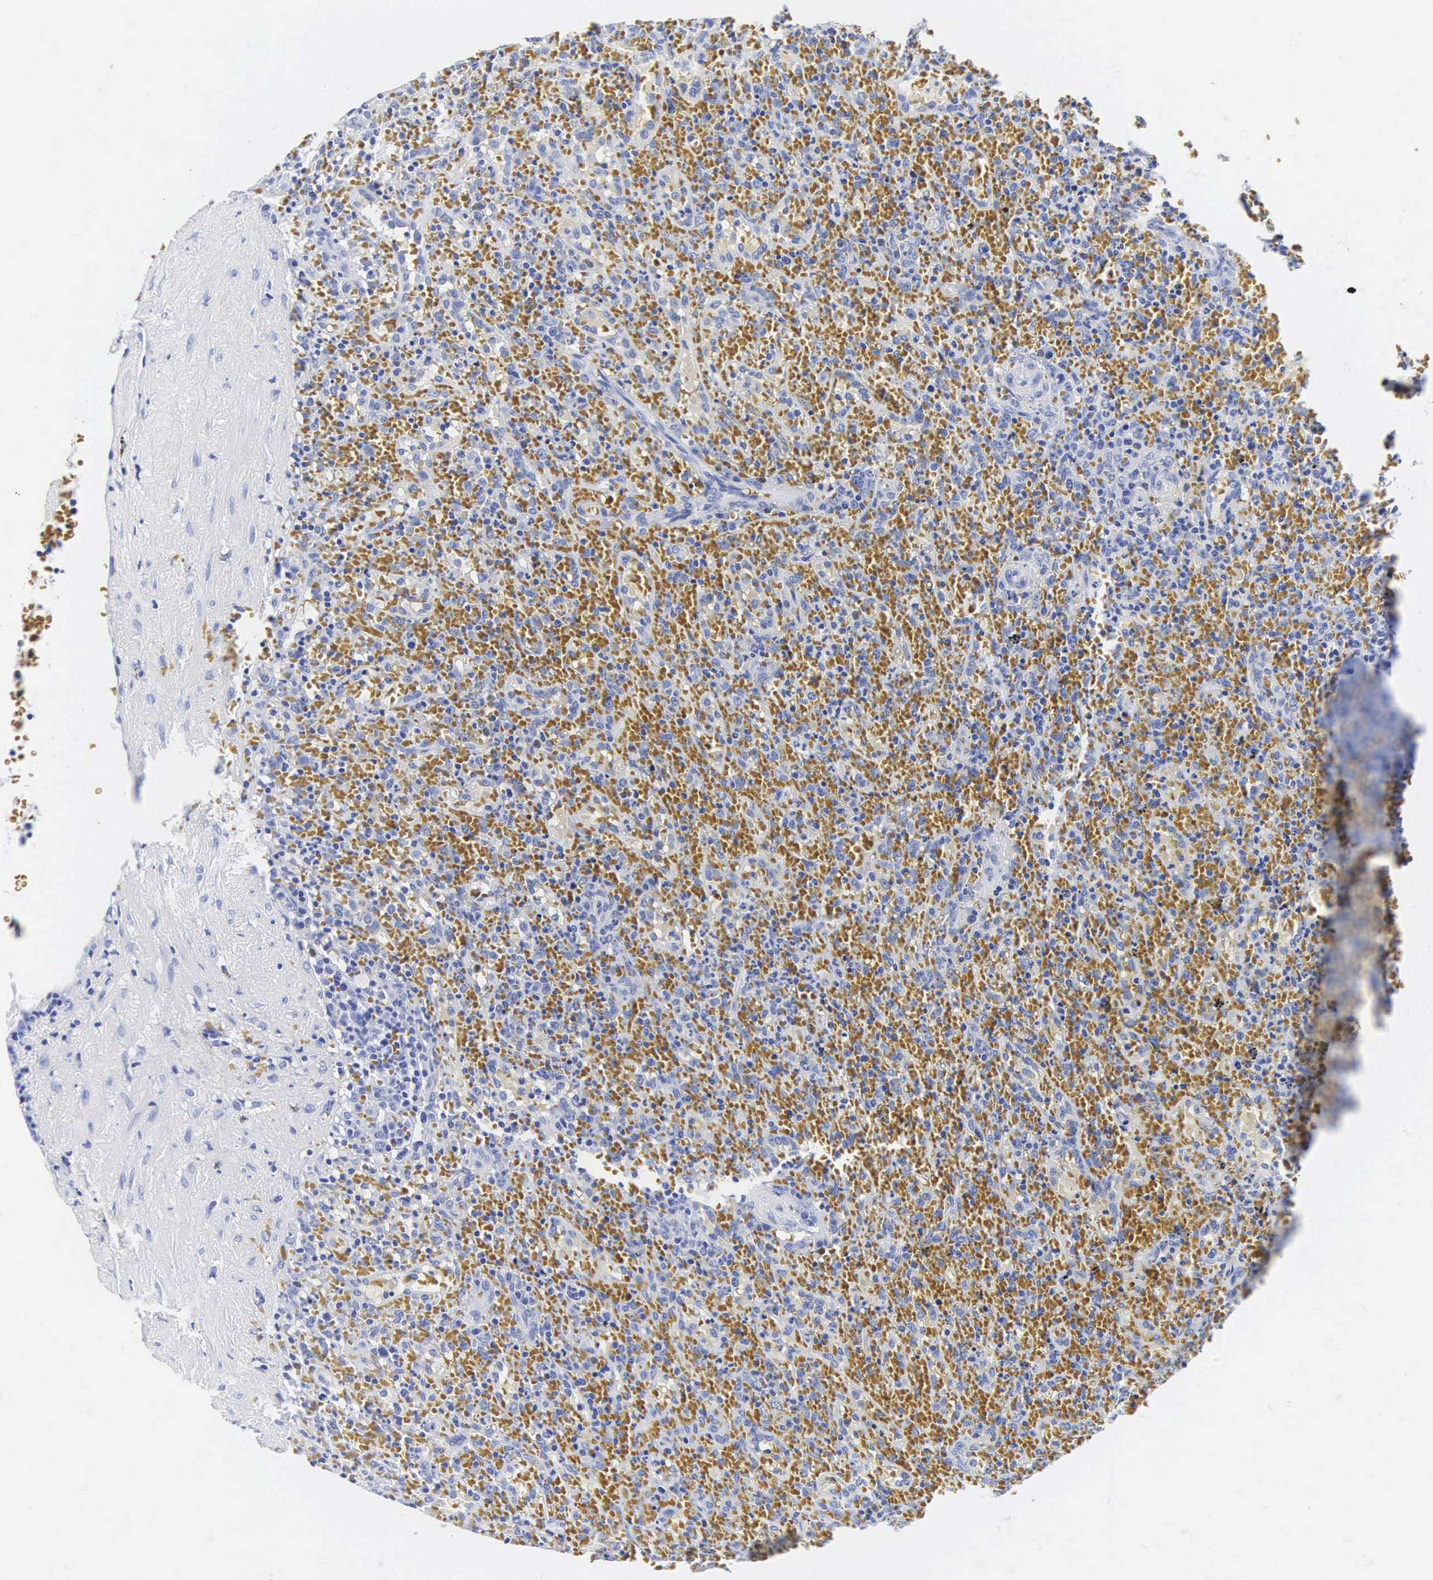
{"staining": {"intensity": "negative", "quantity": "none", "location": "none"}, "tissue": "lymphoma", "cell_type": "Tumor cells", "image_type": "cancer", "snomed": [{"axis": "morphology", "description": "Malignant lymphoma, non-Hodgkin's type, High grade"}, {"axis": "topography", "description": "Spleen"}, {"axis": "topography", "description": "Lymph node"}], "caption": "Protein analysis of malignant lymphoma, non-Hodgkin's type (high-grade) demonstrates no significant positivity in tumor cells. (DAB (3,3'-diaminobenzidine) immunohistochemistry (IHC), high magnification).", "gene": "INS", "patient": {"sex": "female", "age": 70}}